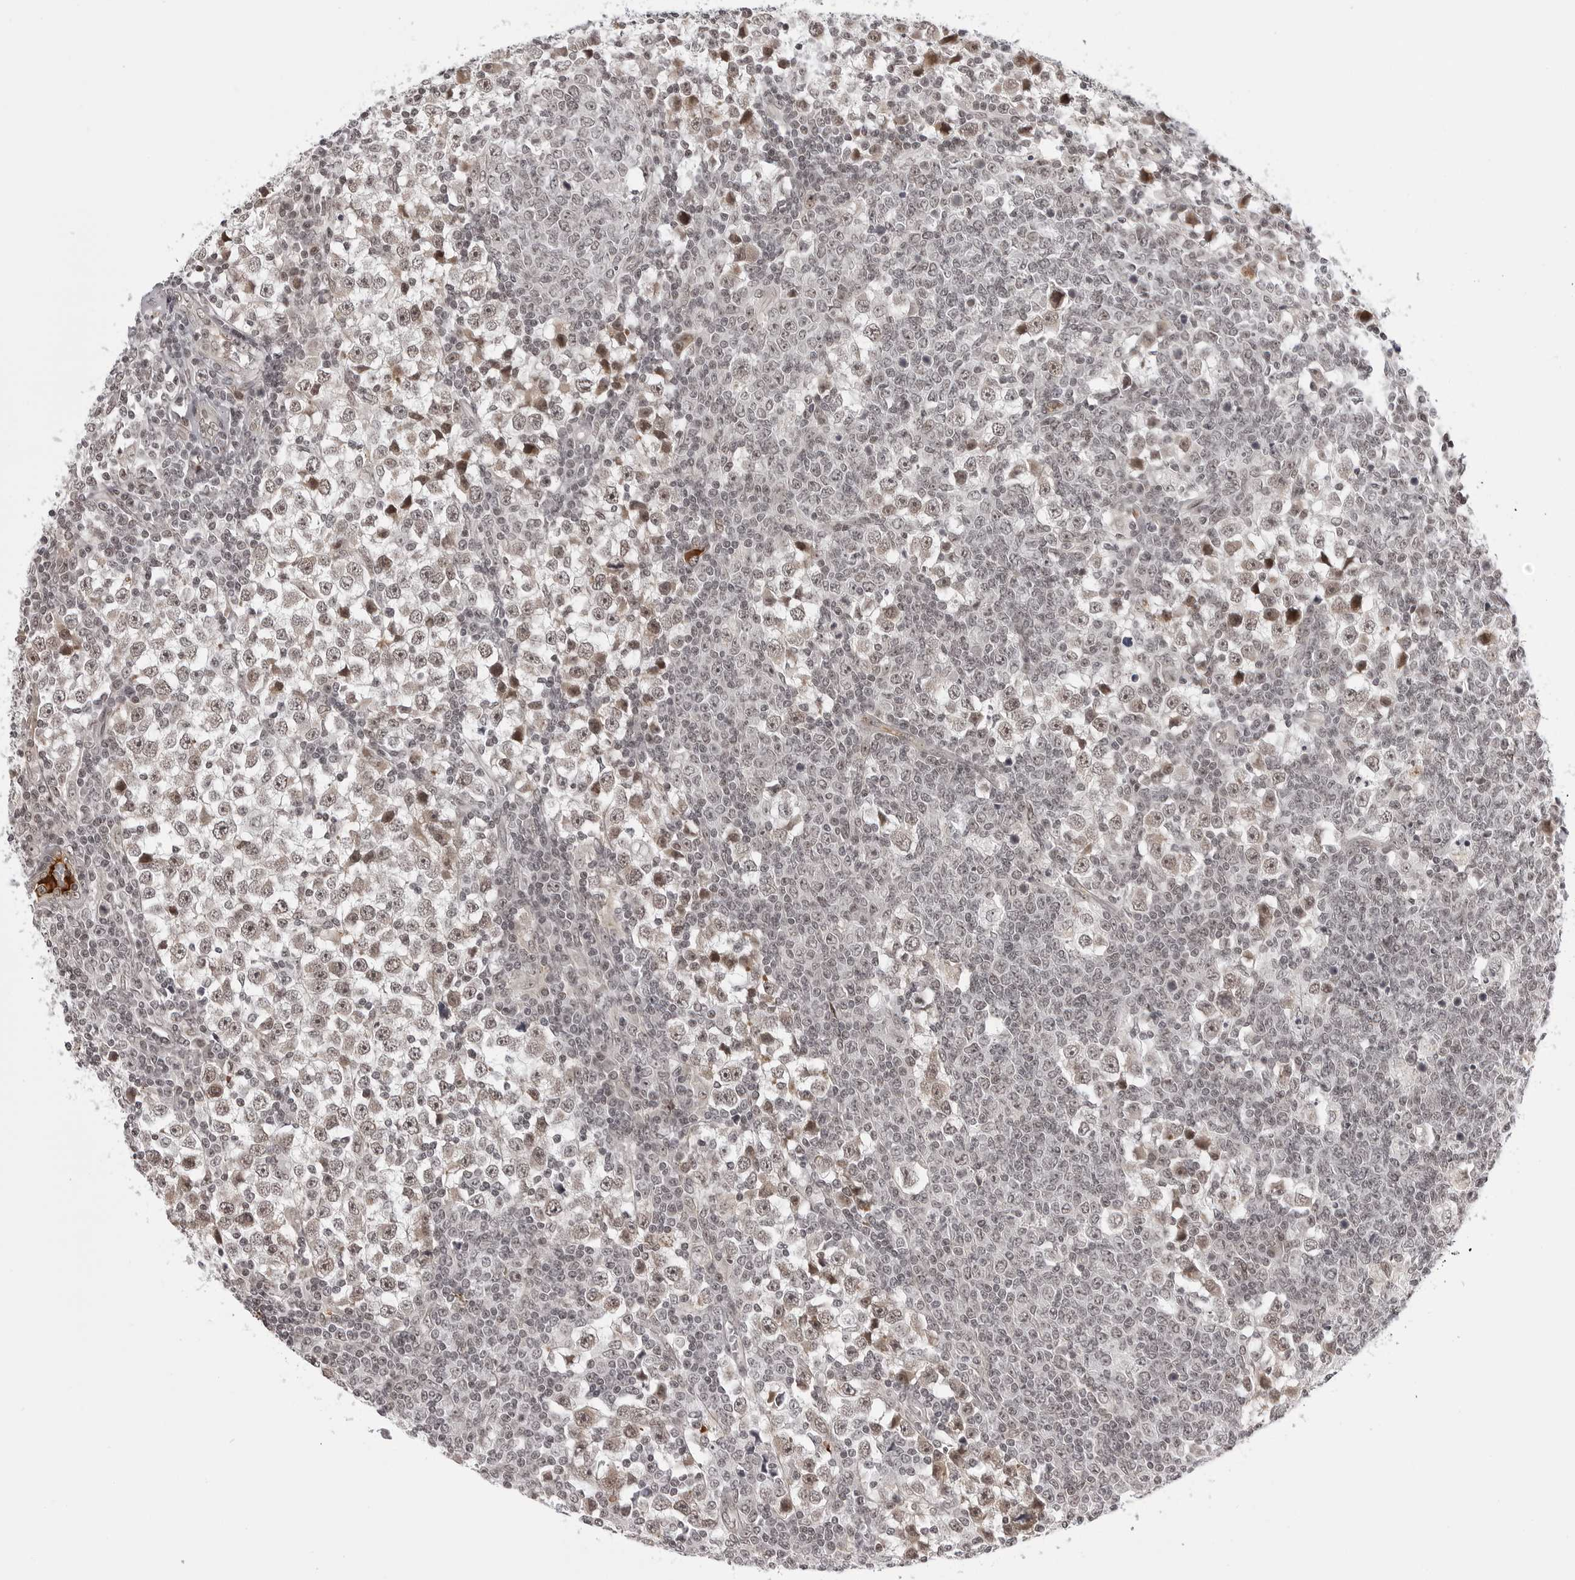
{"staining": {"intensity": "moderate", "quantity": "25%-75%", "location": "nuclear"}, "tissue": "testis cancer", "cell_type": "Tumor cells", "image_type": "cancer", "snomed": [{"axis": "morphology", "description": "Seminoma, NOS"}, {"axis": "topography", "description": "Testis"}], "caption": "Tumor cells demonstrate medium levels of moderate nuclear staining in approximately 25%-75% of cells in testis seminoma. The protein is stained brown, and the nuclei are stained in blue (DAB IHC with brightfield microscopy, high magnification).", "gene": "PHF3", "patient": {"sex": "male", "age": 65}}